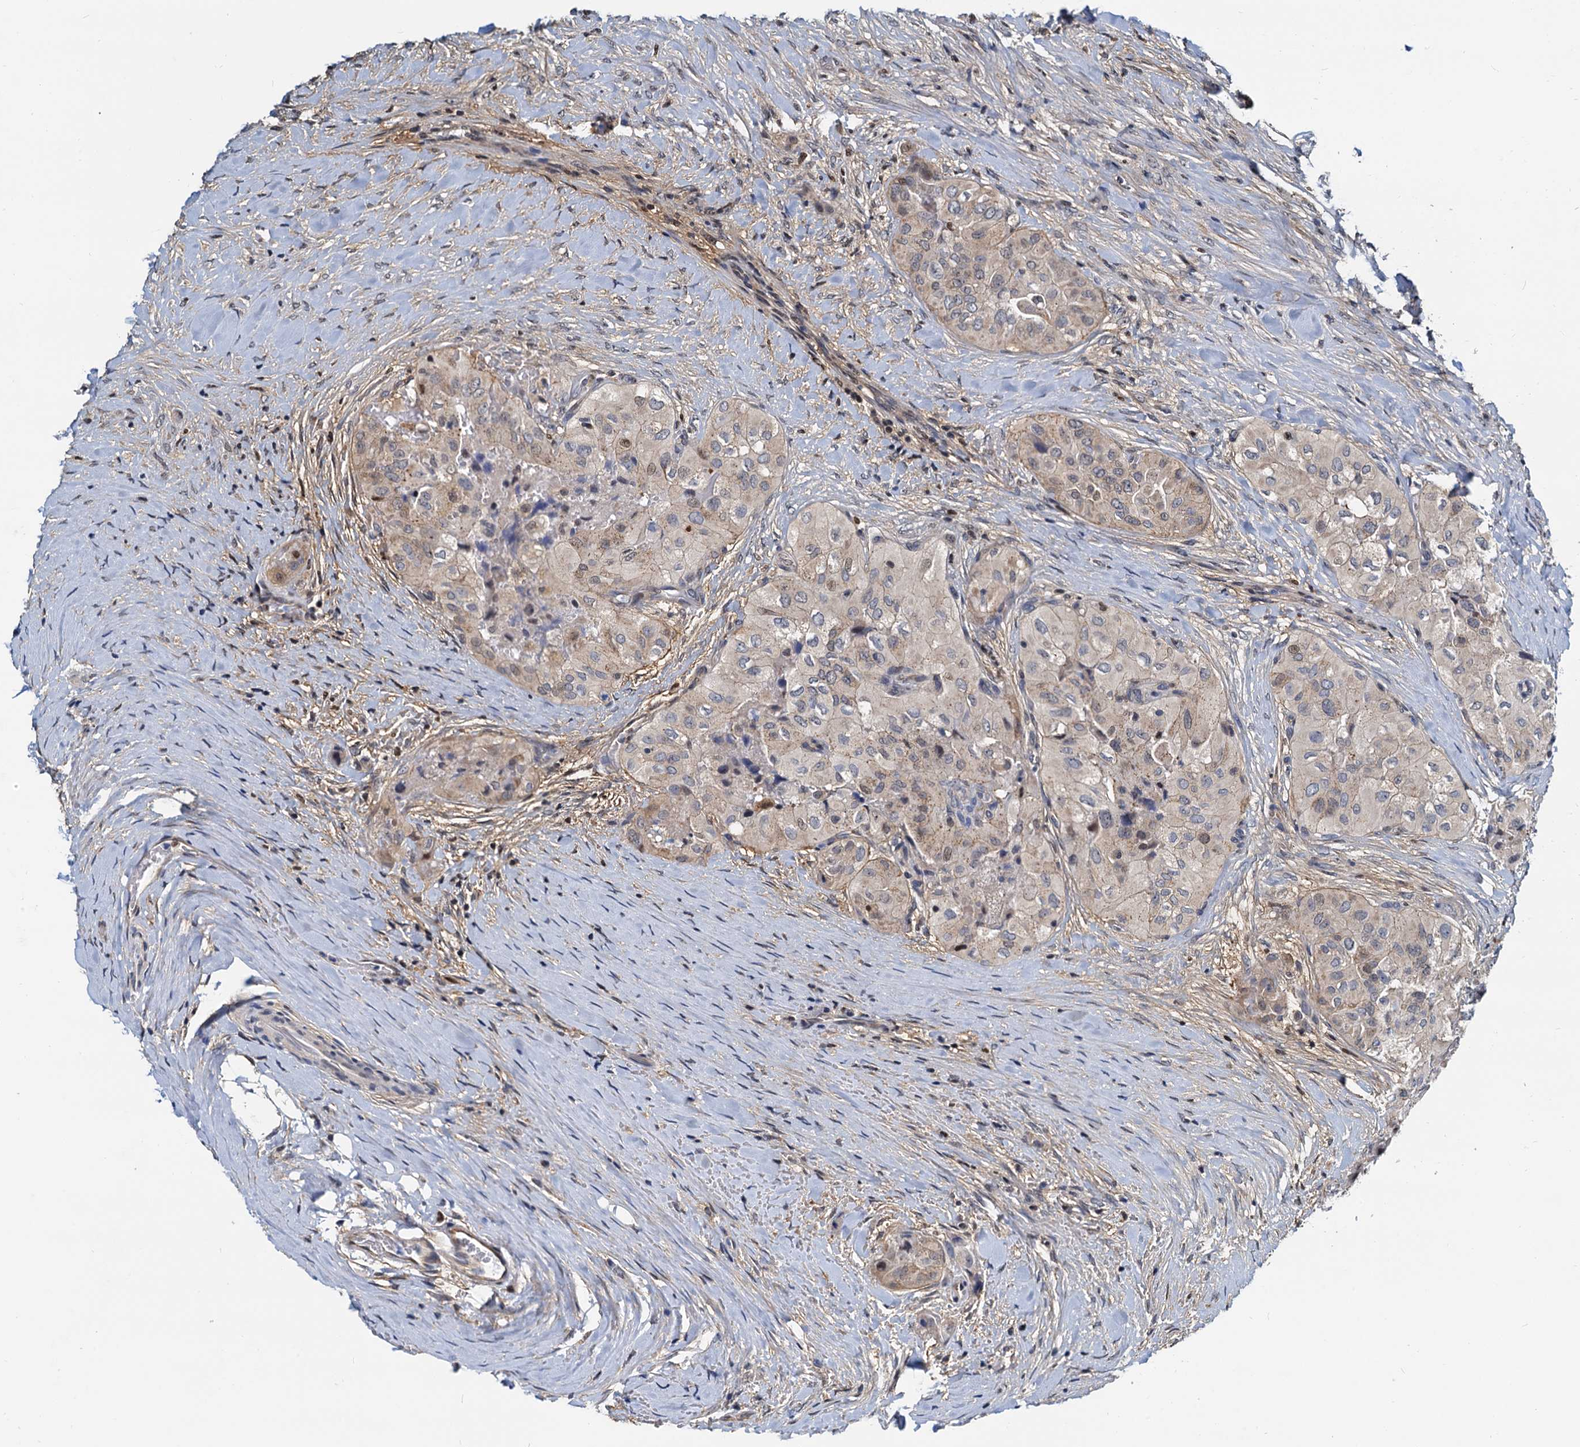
{"staining": {"intensity": "weak", "quantity": "<25%", "location": "nuclear"}, "tissue": "thyroid cancer", "cell_type": "Tumor cells", "image_type": "cancer", "snomed": [{"axis": "morphology", "description": "Papillary adenocarcinoma, NOS"}, {"axis": "topography", "description": "Thyroid gland"}], "caption": "The immunohistochemistry (IHC) image has no significant positivity in tumor cells of thyroid cancer tissue.", "gene": "PTGES3", "patient": {"sex": "female", "age": 59}}